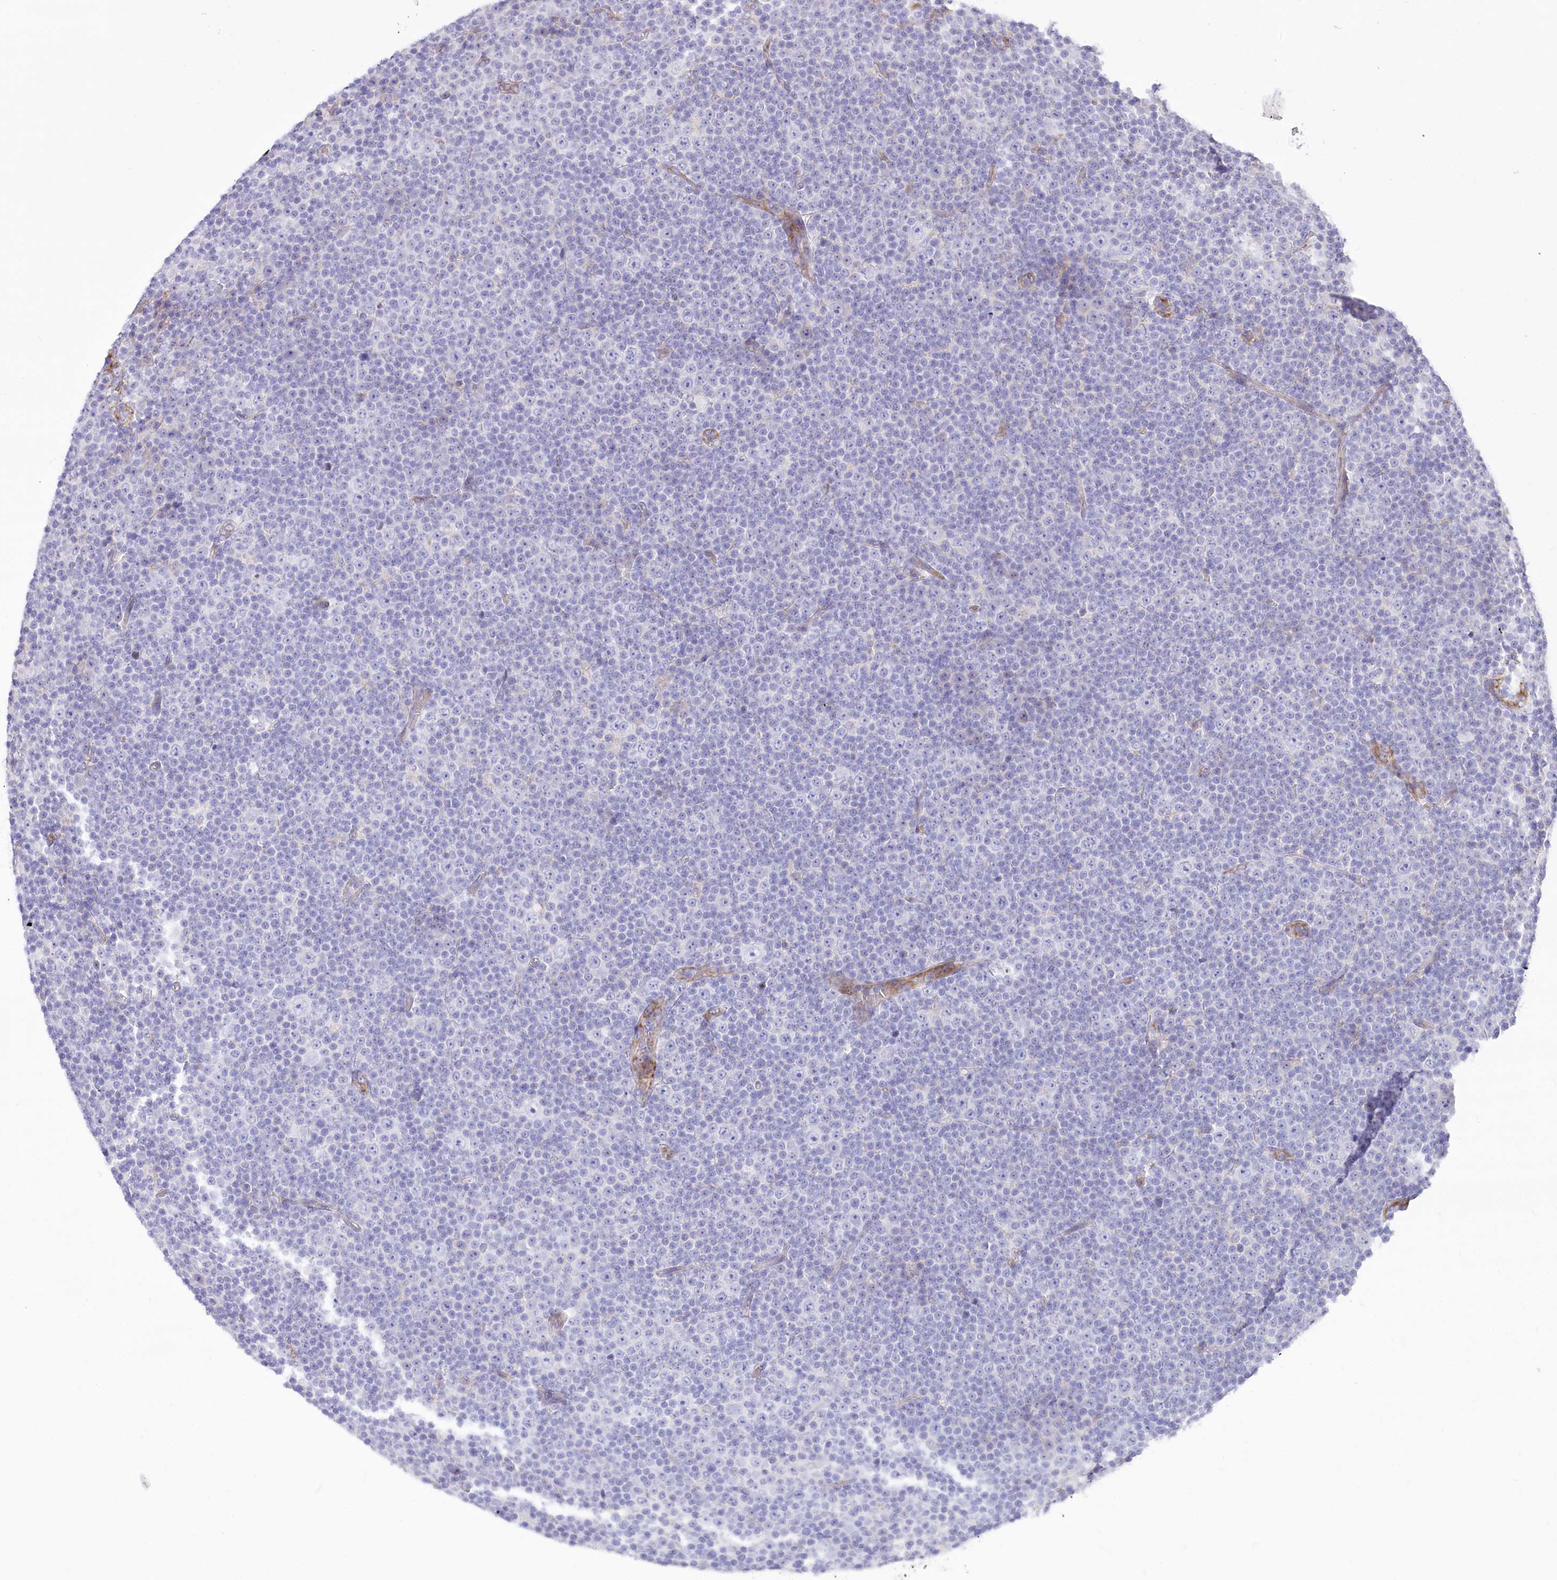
{"staining": {"intensity": "negative", "quantity": "none", "location": "none"}, "tissue": "lymphoma", "cell_type": "Tumor cells", "image_type": "cancer", "snomed": [{"axis": "morphology", "description": "Malignant lymphoma, non-Hodgkin's type, Low grade"}, {"axis": "topography", "description": "Lymph node"}], "caption": "Tumor cells show no significant protein positivity in lymphoma. The staining was performed using DAB to visualize the protein expression in brown, while the nuclei were stained in blue with hematoxylin (Magnification: 20x).", "gene": "STT3B", "patient": {"sex": "female", "age": 67}}